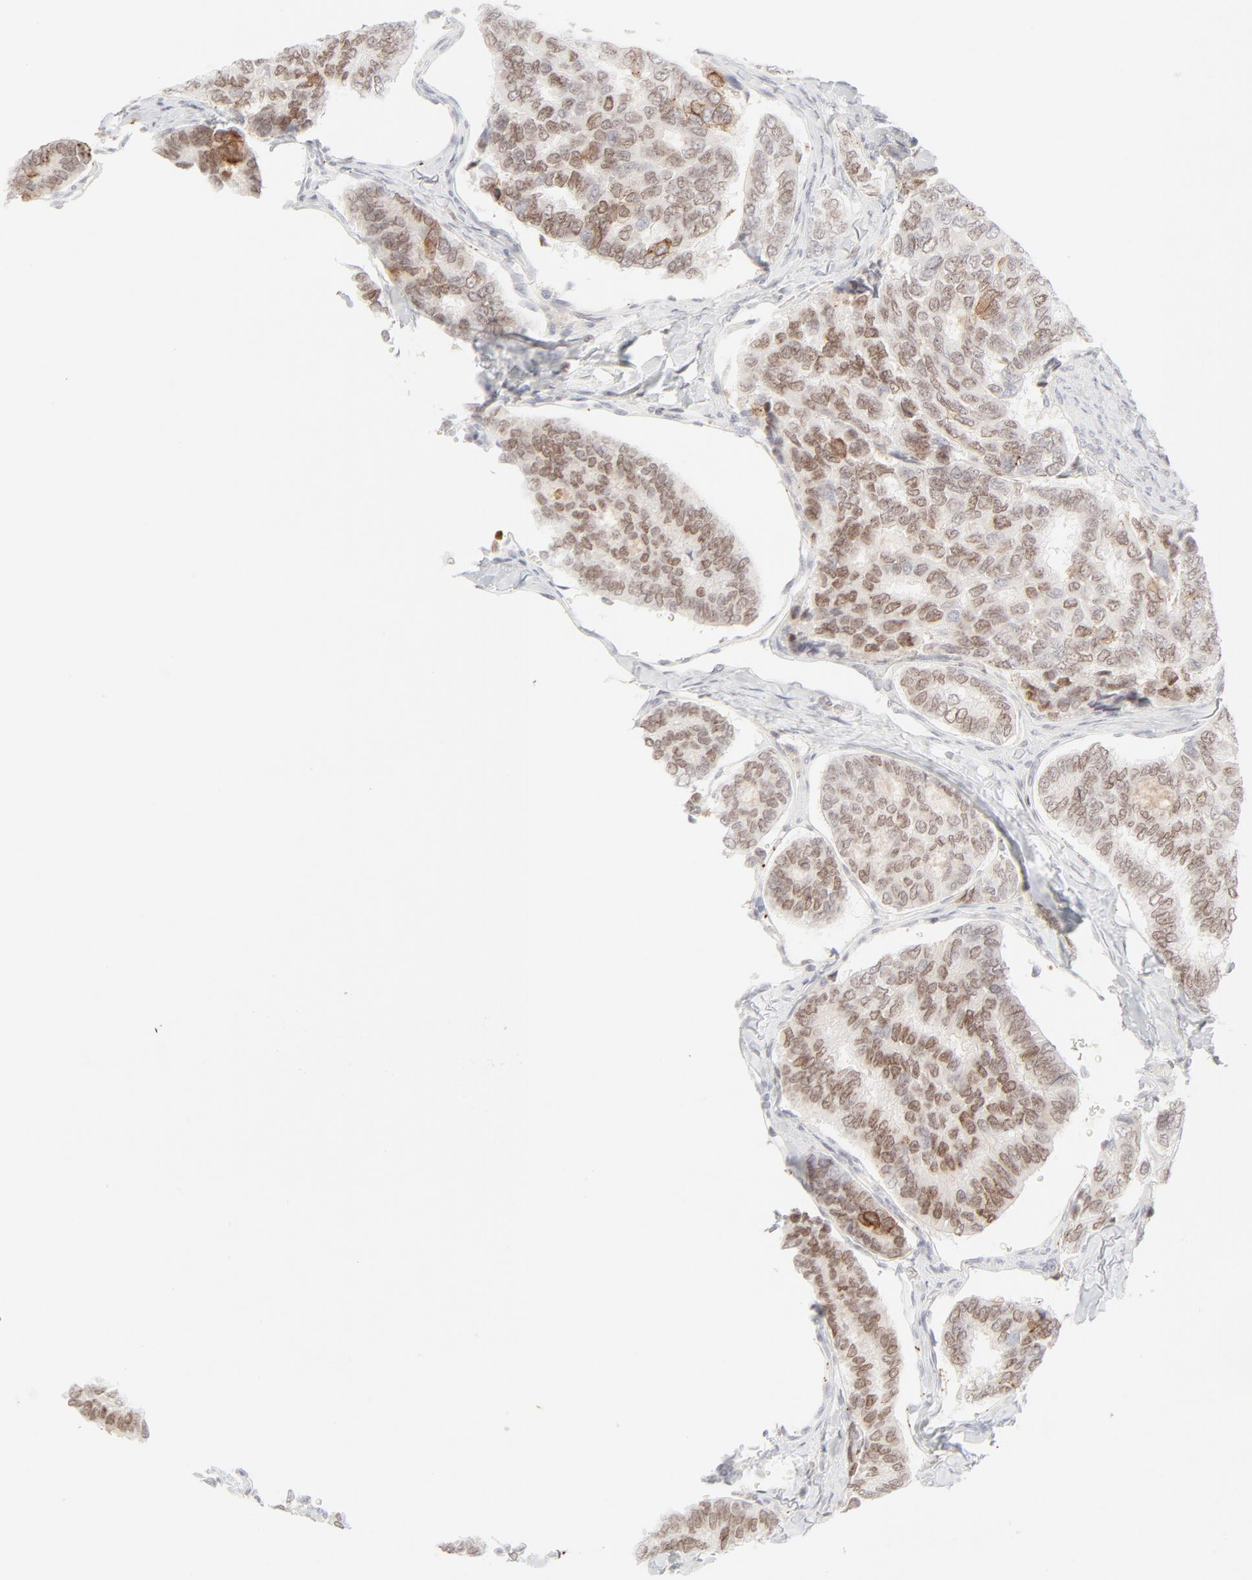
{"staining": {"intensity": "moderate", "quantity": ">75%", "location": "nuclear"}, "tissue": "thyroid cancer", "cell_type": "Tumor cells", "image_type": "cancer", "snomed": [{"axis": "morphology", "description": "Papillary adenocarcinoma, NOS"}, {"axis": "topography", "description": "Thyroid gland"}], "caption": "The immunohistochemical stain highlights moderate nuclear expression in tumor cells of thyroid cancer tissue.", "gene": "PRKCB", "patient": {"sex": "female", "age": 35}}